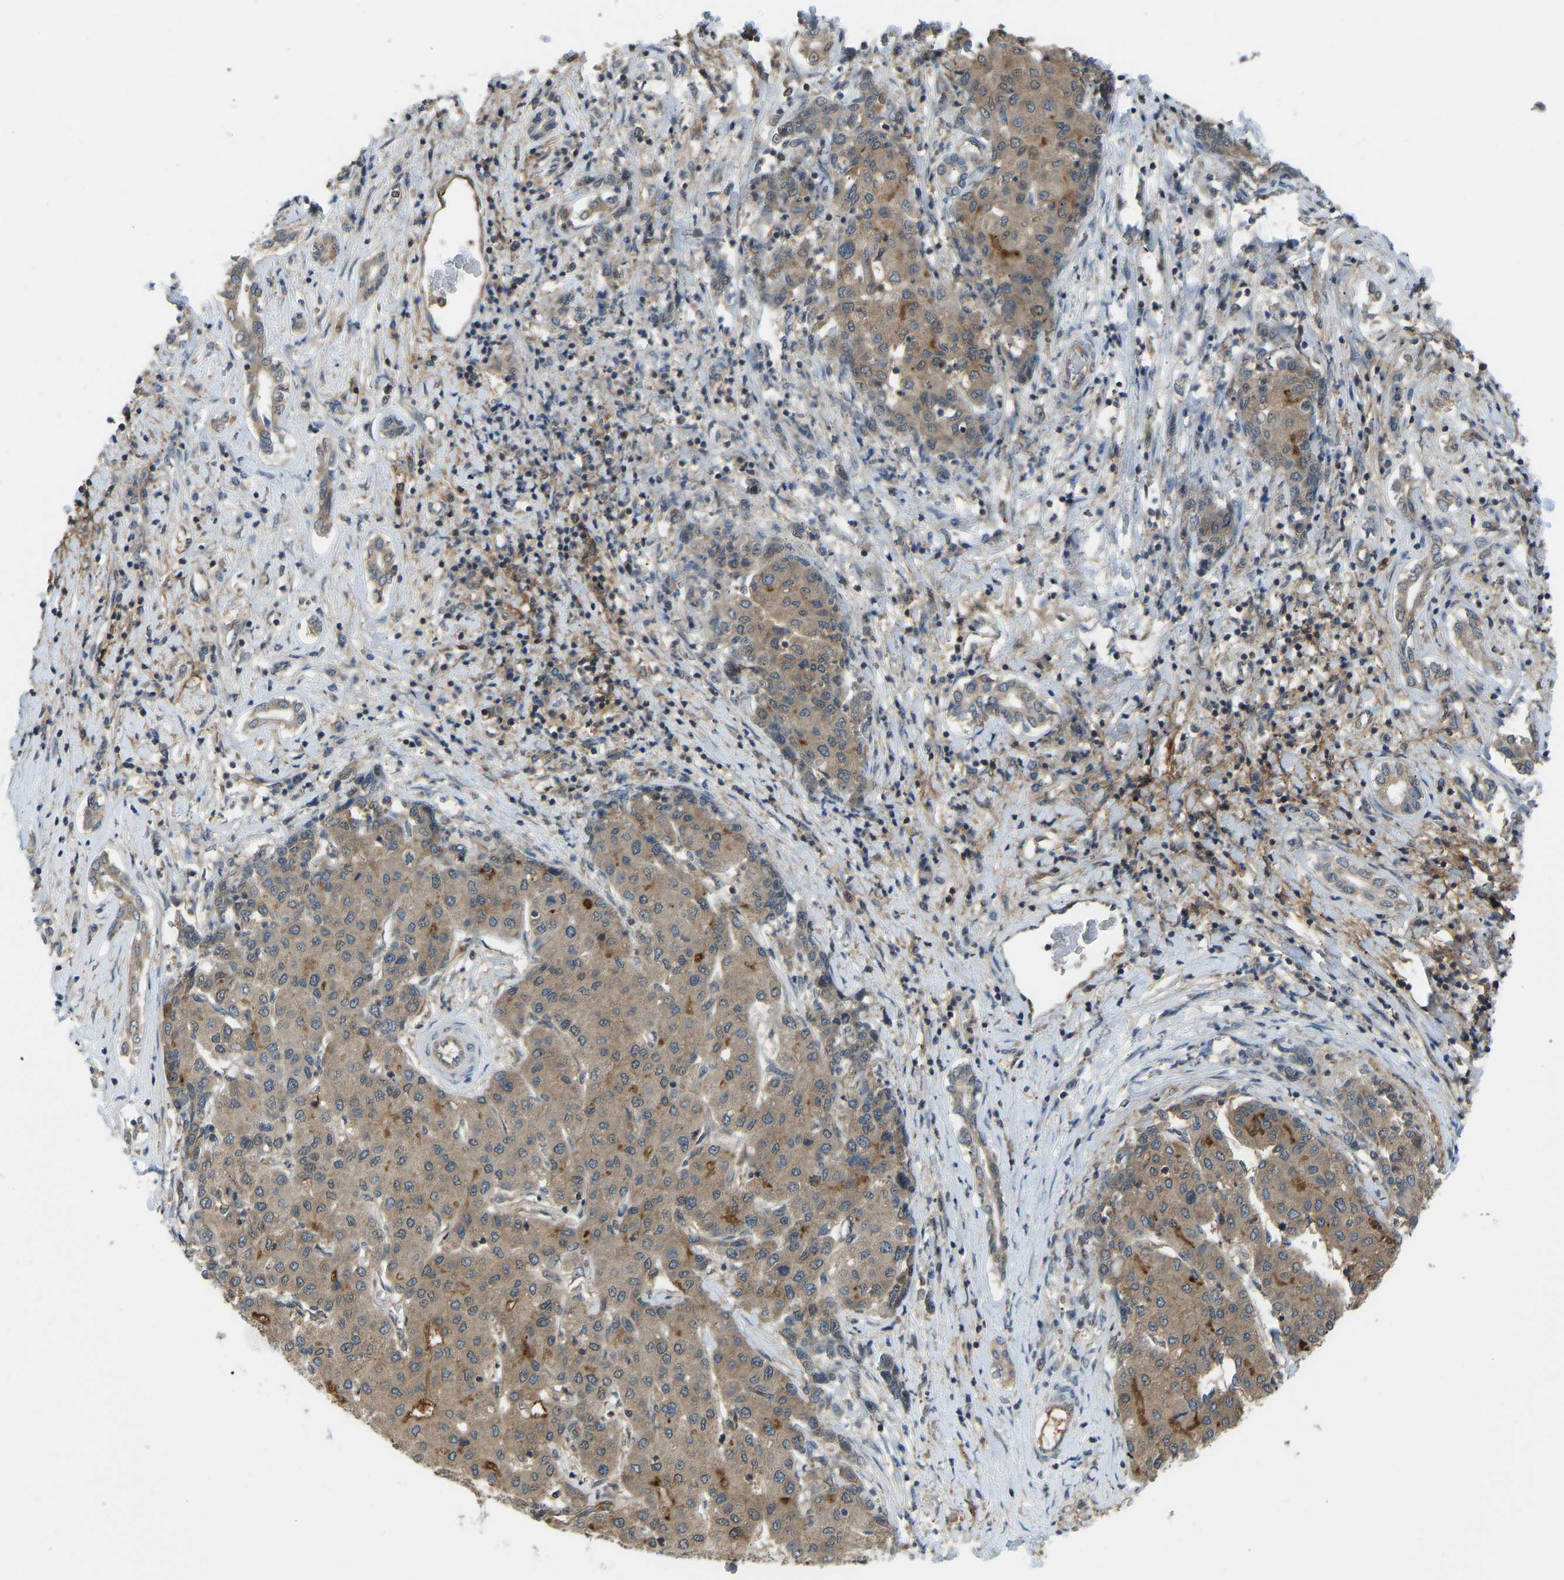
{"staining": {"intensity": "moderate", "quantity": ">75%", "location": "cytoplasmic/membranous"}, "tissue": "liver cancer", "cell_type": "Tumor cells", "image_type": "cancer", "snomed": [{"axis": "morphology", "description": "Carcinoma, Hepatocellular, NOS"}, {"axis": "topography", "description": "Liver"}], "caption": "Immunohistochemical staining of human hepatocellular carcinoma (liver) shows medium levels of moderate cytoplasmic/membranous positivity in approximately >75% of tumor cells.", "gene": "CCT8", "patient": {"sex": "male", "age": 65}}